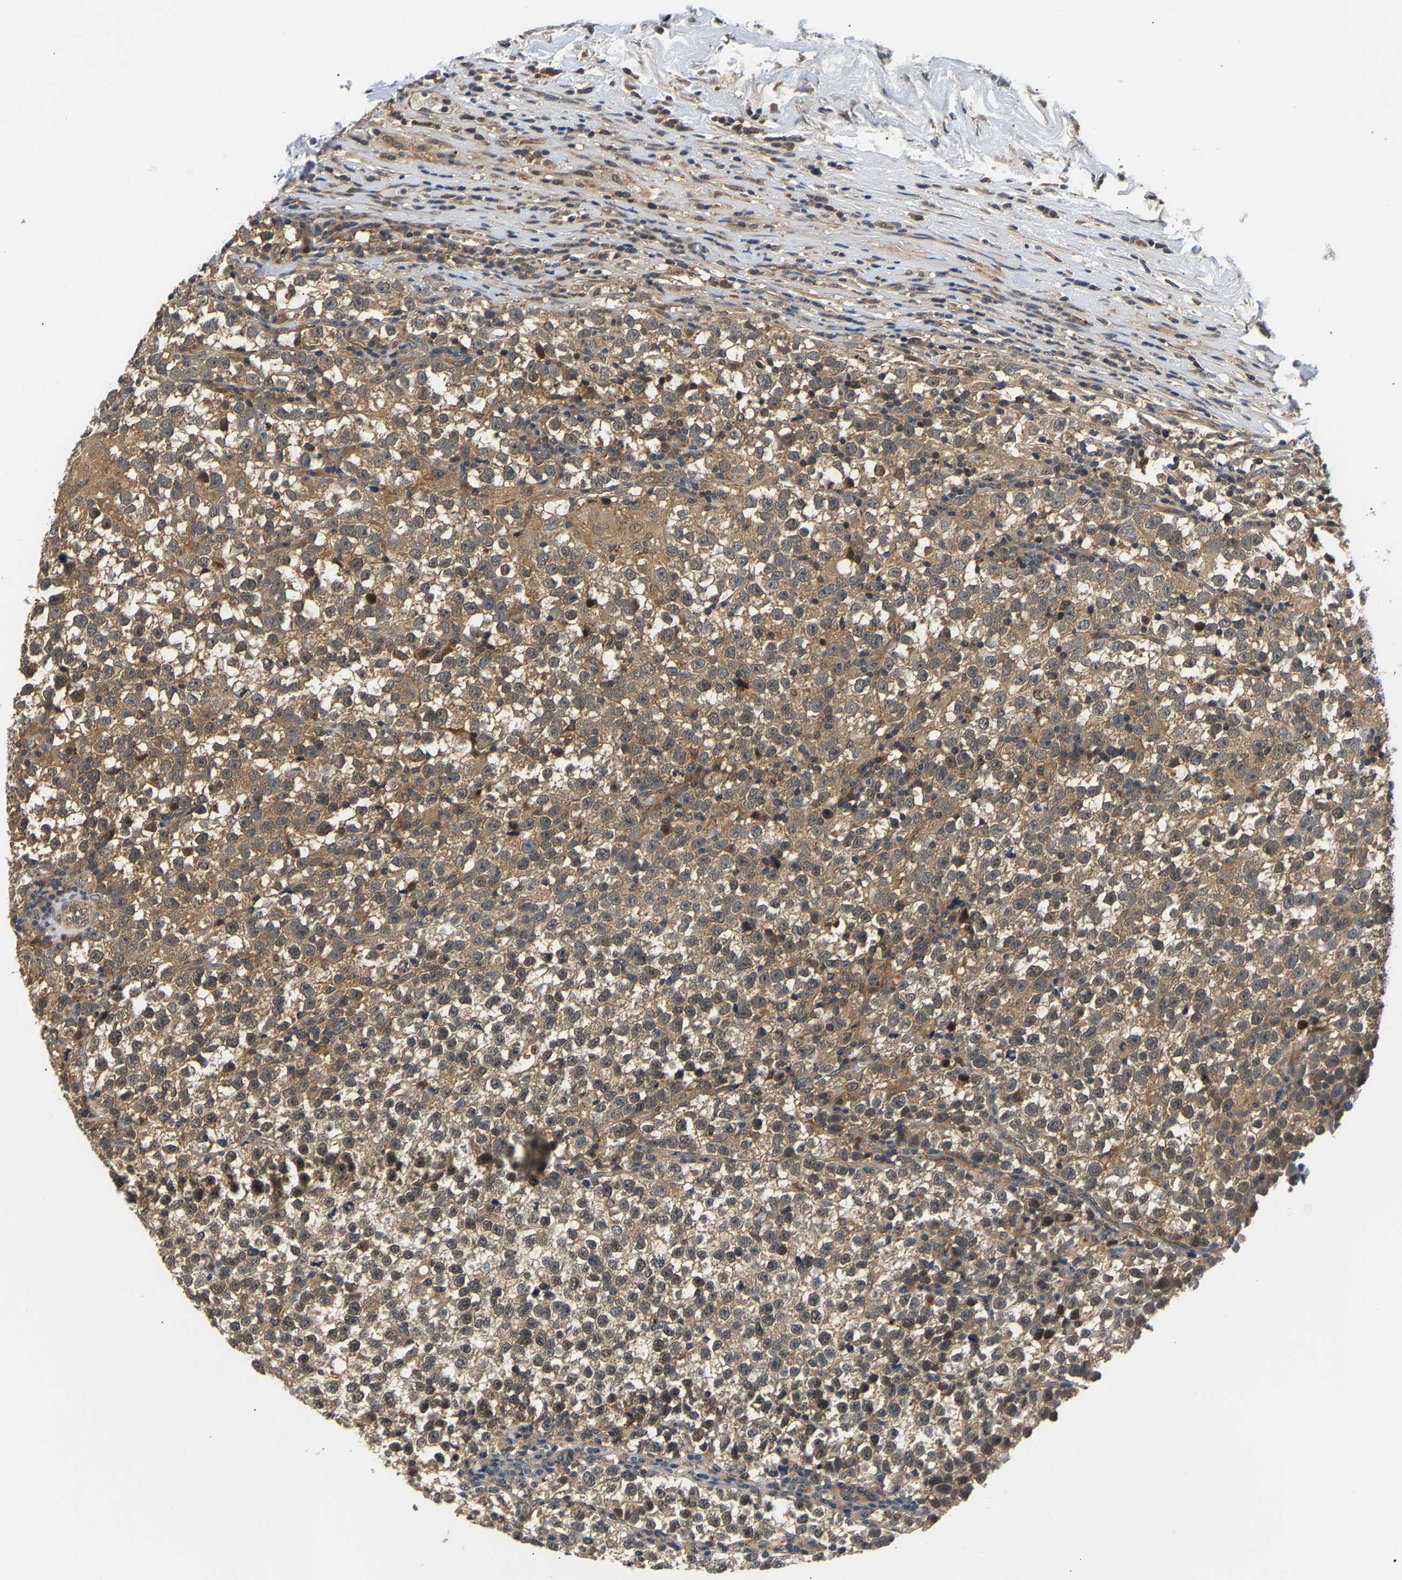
{"staining": {"intensity": "moderate", "quantity": ">75%", "location": "cytoplasmic/membranous"}, "tissue": "testis cancer", "cell_type": "Tumor cells", "image_type": "cancer", "snomed": [{"axis": "morphology", "description": "Normal tissue, NOS"}, {"axis": "morphology", "description": "Seminoma, NOS"}, {"axis": "topography", "description": "Testis"}], "caption": "An IHC image of neoplastic tissue is shown. Protein staining in brown shows moderate cytoplasmic/membranous positivity in testis seminoma within tumor cells.", "gene": "LARP6", "patient": {"sex": "male", "age": 43}}